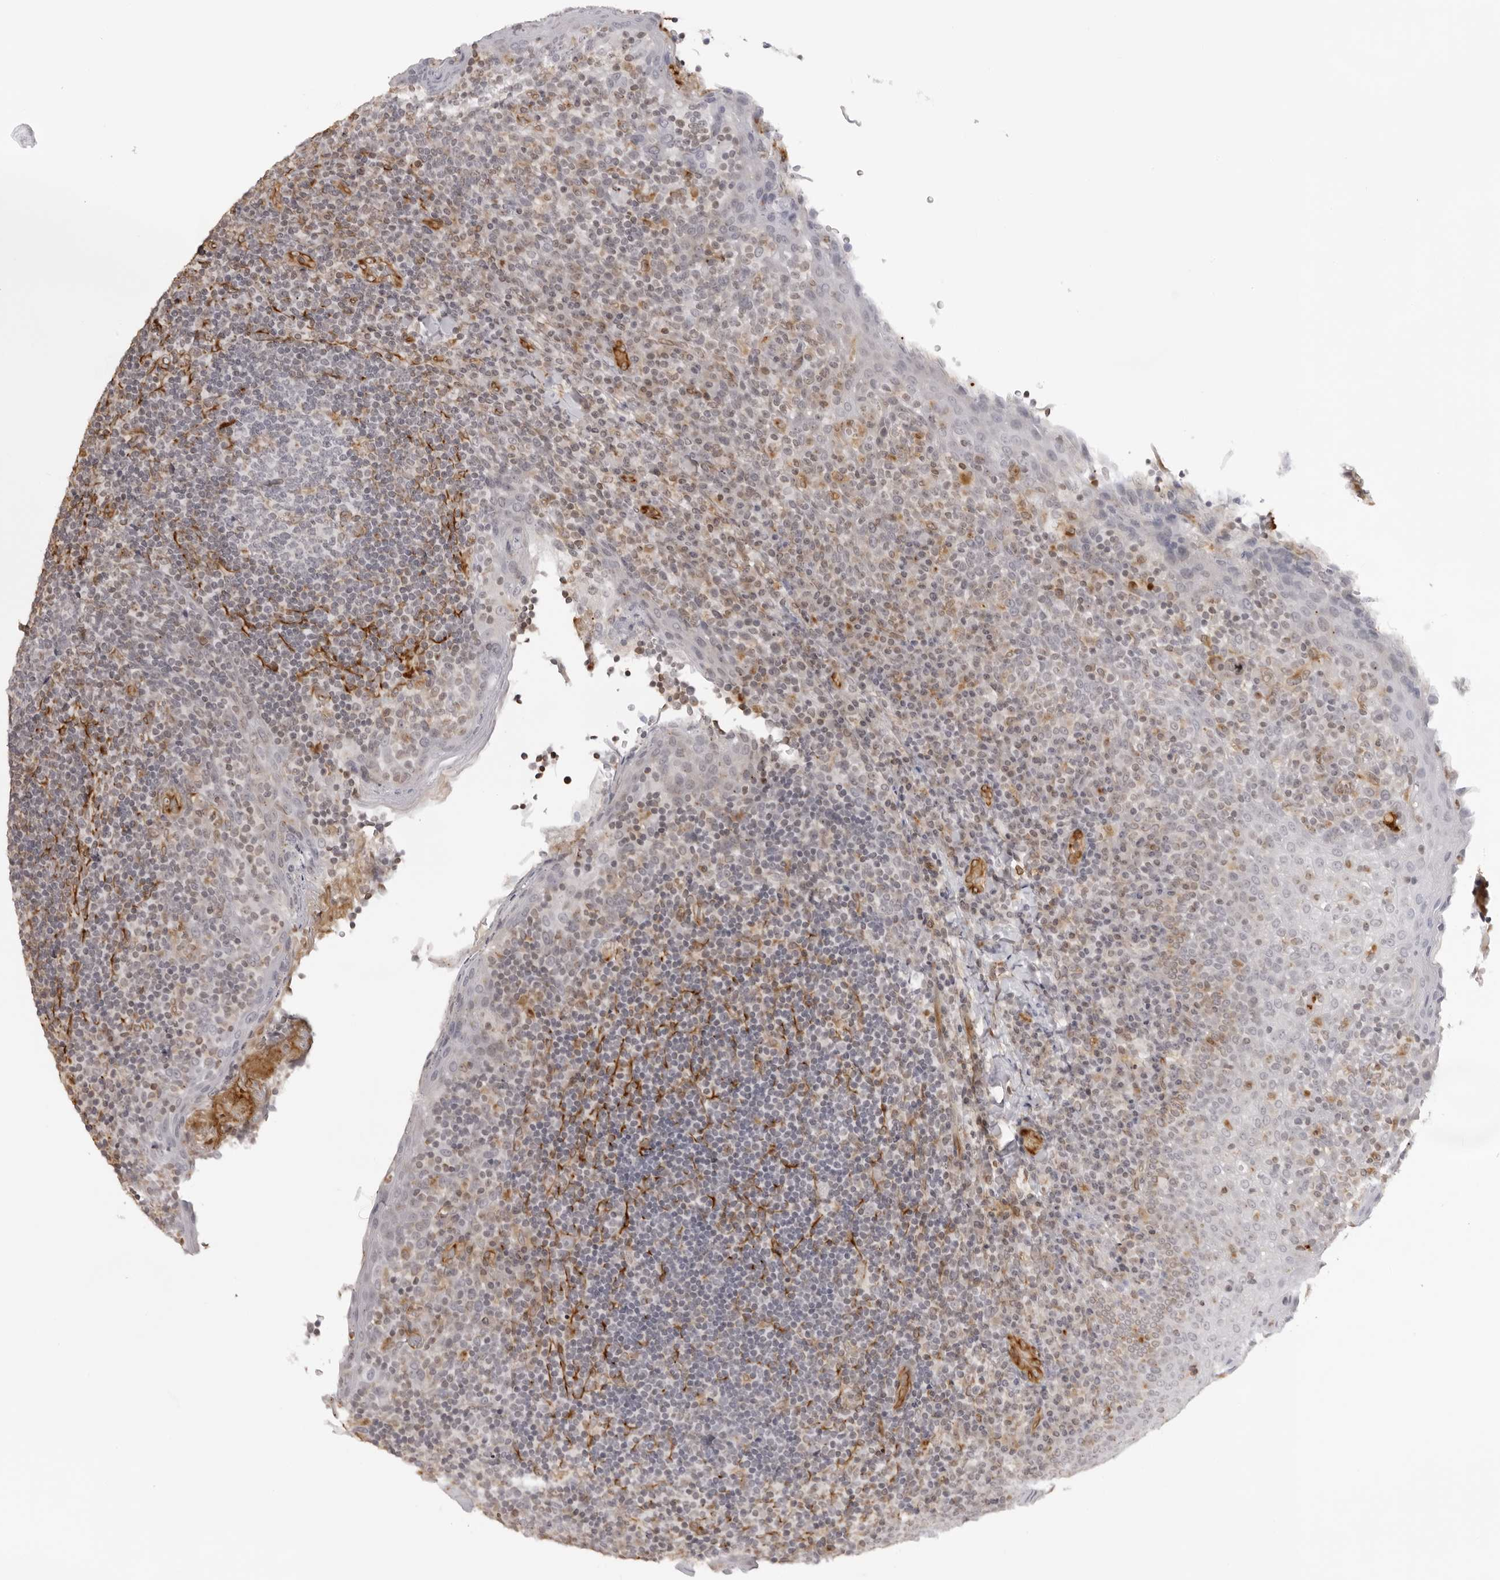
{"staining": {"intensity": "negative", "quantity": "none", "location": "none"}, "tissue": "tonsil", "cell_type": "Germinal center cells", "image_type": "normal", "snomed": [{"axis": "morphology", "description": "Normal tissue, NOS"}, {"axis": "topography", "description": "Tonsil"}], "caption": "Tonsil was stained to show a protein in brown. There is no significant expression in germinal center cells. (DAB (3,3'-diaminobenzidine) IHC visualized using brightfield microscopy, high magnification).", "gene": "DYNLT5", "patient": {"sex": "male", "age": 17}}